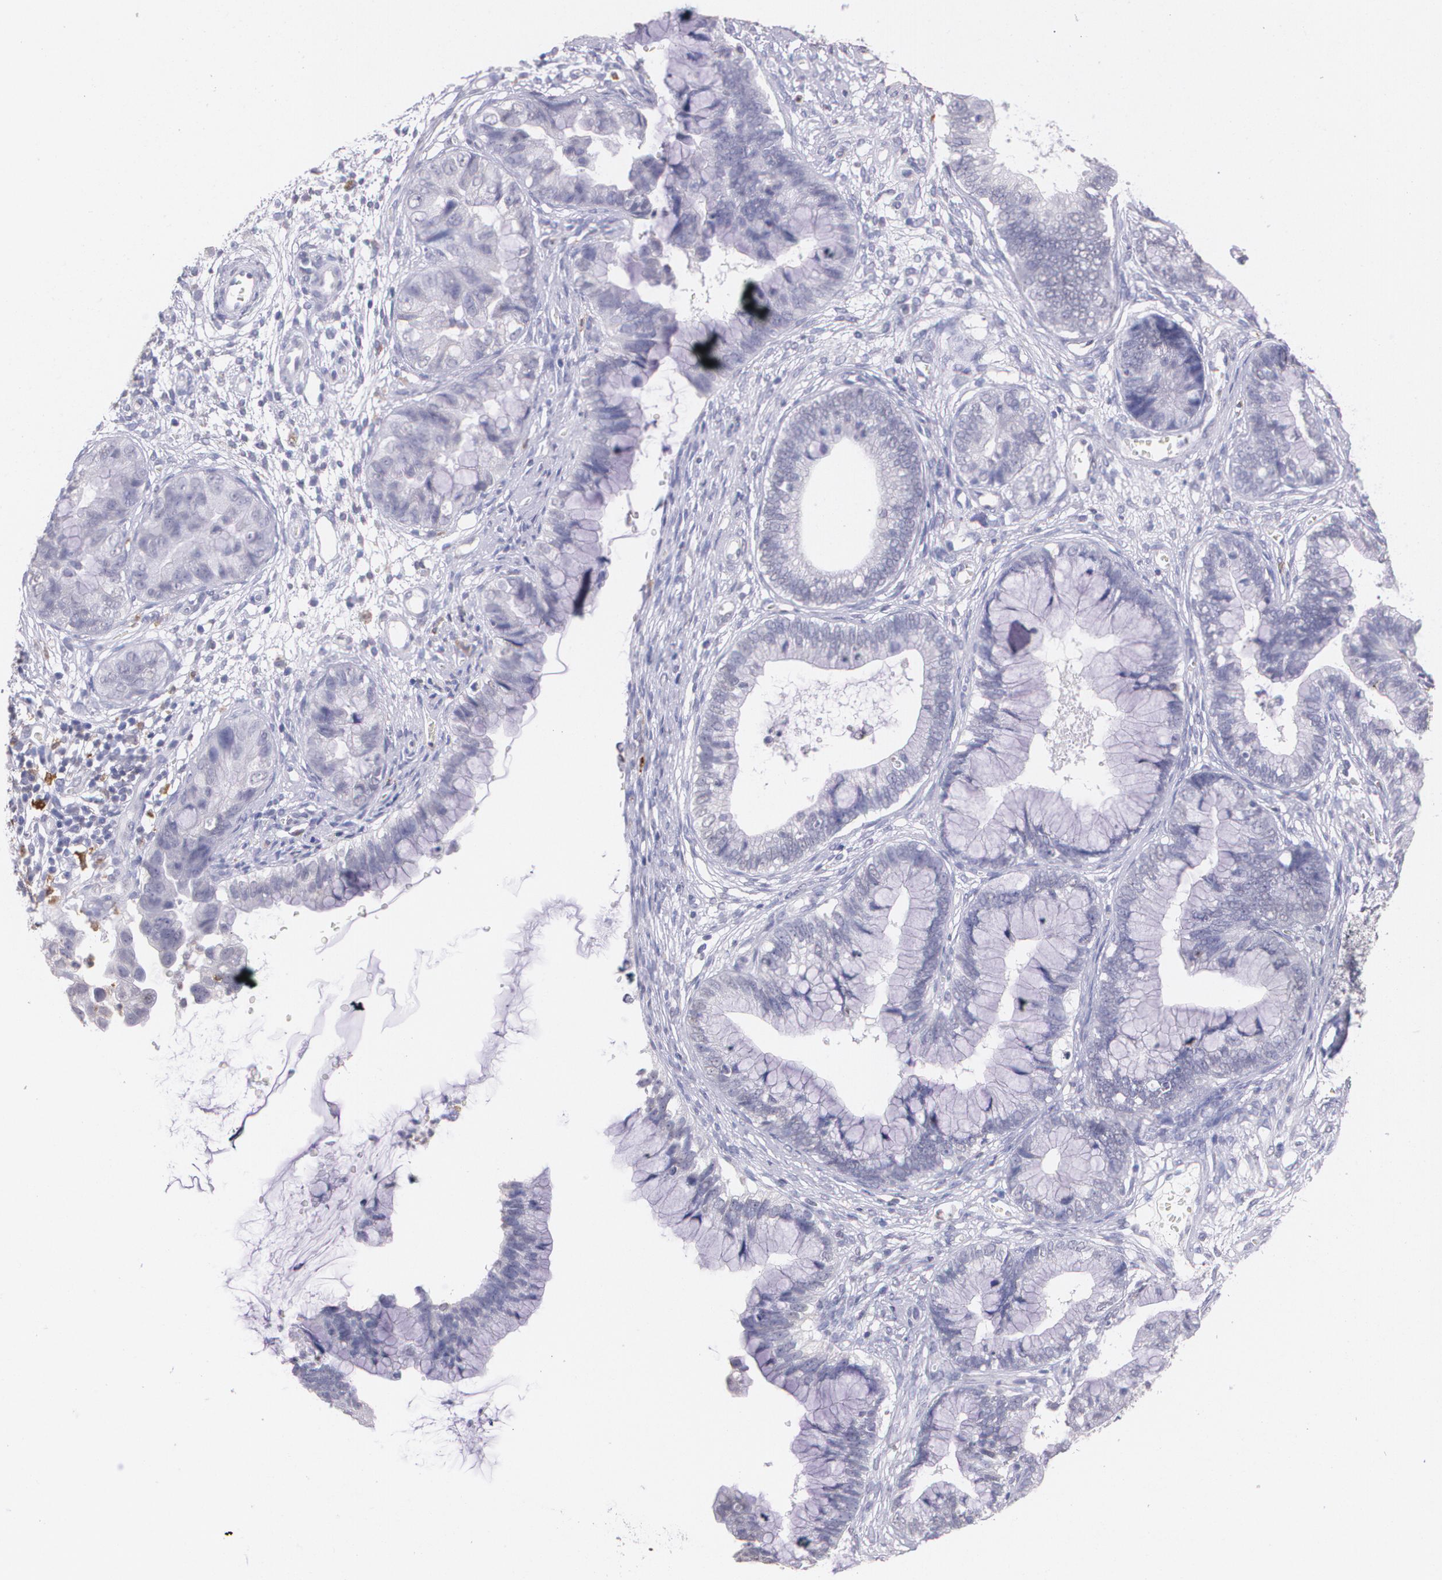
{"staining": {"intensity": "negative", "quantity": "none", "location": "none"}, "tissue": "cervical cancer", "cell_type": "Tumor cells", "image_type": "cancer", "snomed": [{"axis": "morphology", "description": "Adenocarcinoma, NOS"}, {"axis": "topography", "description": "Cervix"}], "caption": "Immunohistochemistry (IHC) micrograph of adenocarcinoma (cervical) stained for a protein (brown), which exhibits no staining in tumor cells.", "gene": "RTN1", "patient": {"sex": "female", "age": 44}}